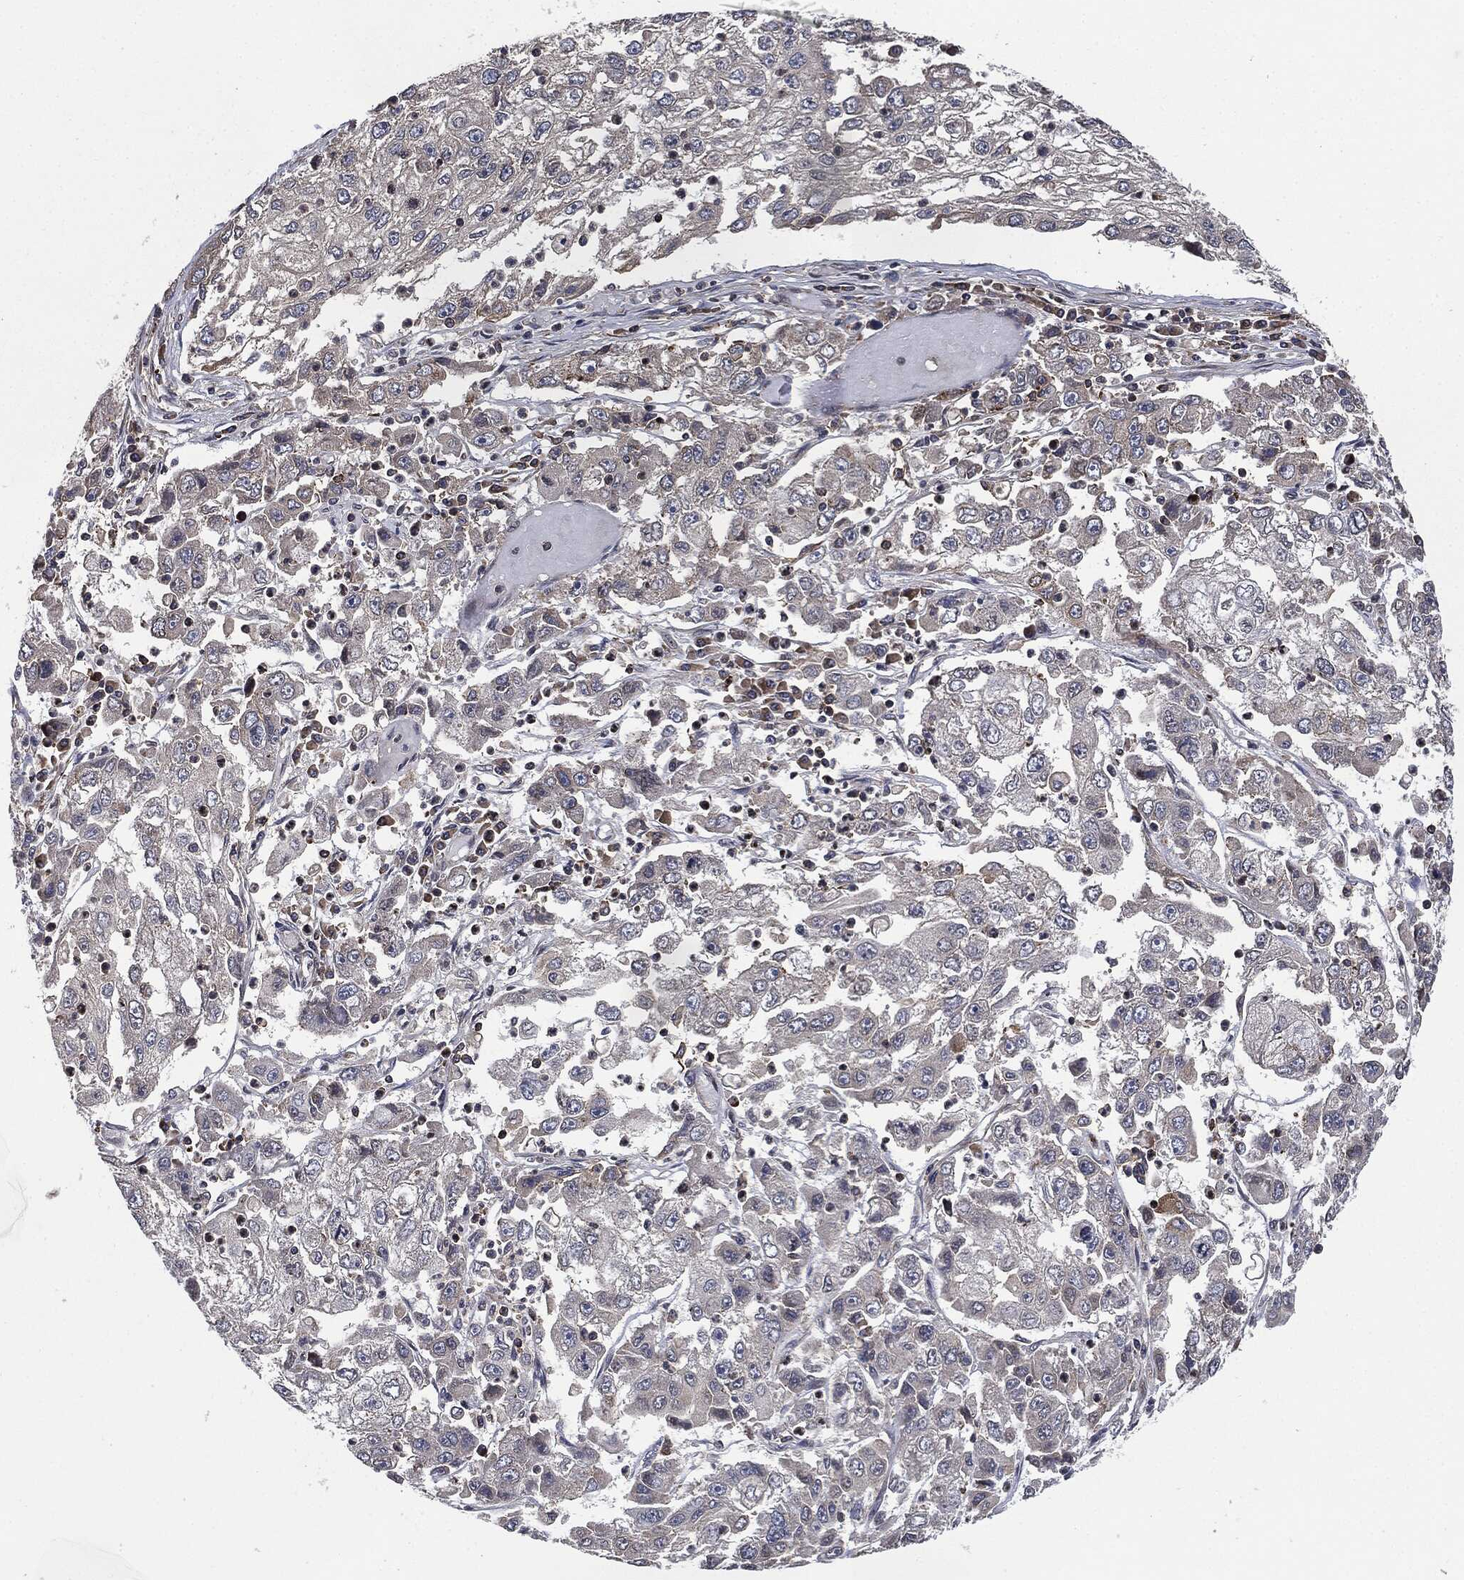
{"staining": {"intensity": "negative", "quantity": "none", "location": "none"}, "tissue": "cervical cancer", "cell_type": "Tumor cells", "image_type": "cancer", "snomed": [{"axis": "morphology", "description": "Squamous cell carcinoma, NOS"}, {"axis": "topography", "description": "Cervix"}], "caption": "Tumor cells are negative for protein expression in human cervical squamous cell carcinoma.", "gene": "UBR1", "patient": {"sex": "female", "age": 36}}